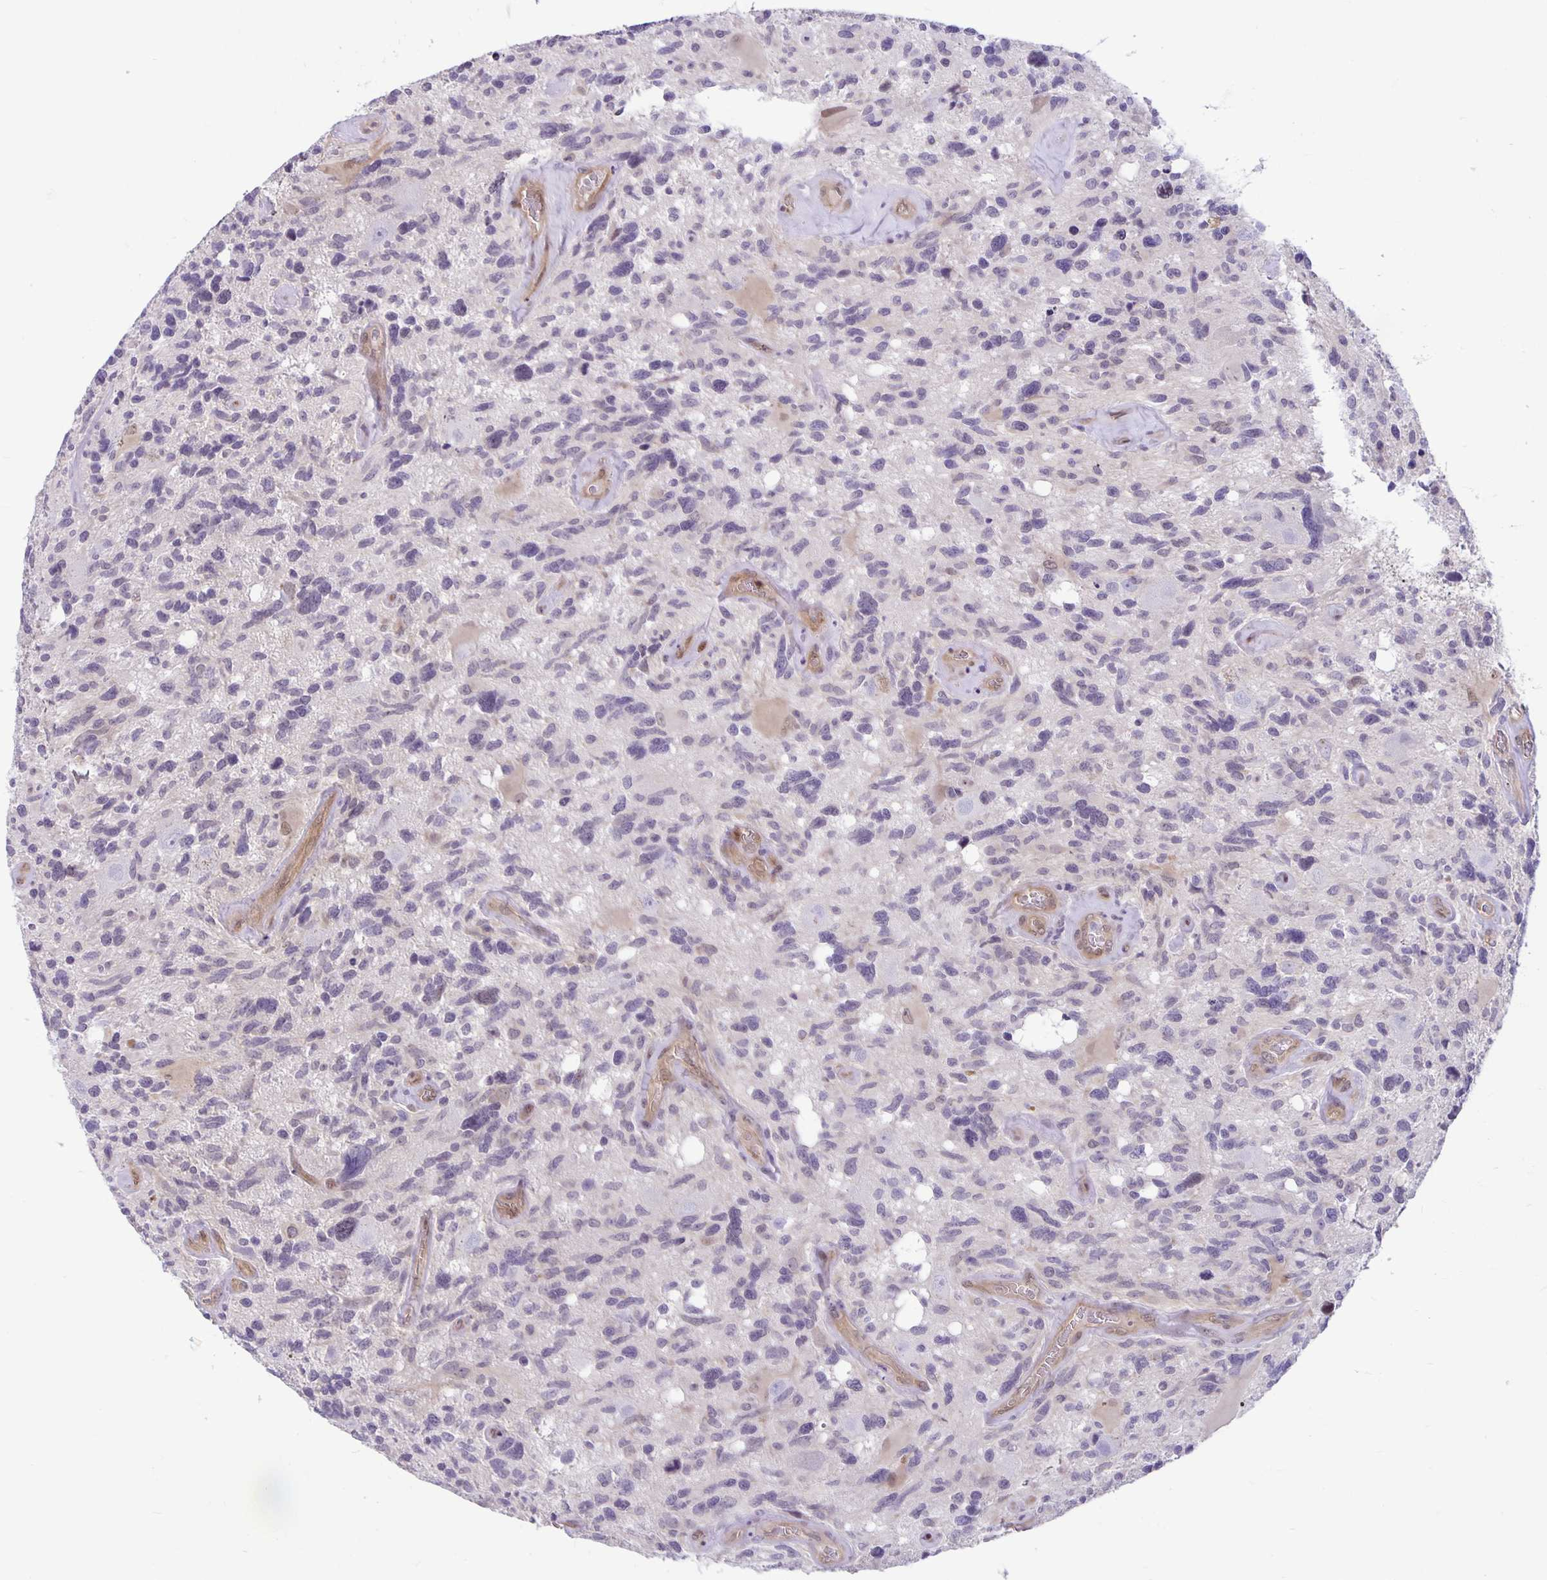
{"staining": {"intensity": "negative", "quantity": "none", "location": "none"}, "tissue": "glioma", "cell_type": "Tumor cells", "image_type": "cancer", "snomed": [{"axis": "morphology", "description": "Glioma, malignant, High grade"}, {"axis": "topography", "description": "Brain"}], "caption": "Malignant high-grade glioma was stained to show a protein in brown. There is no significant expression in tumor cells. (Brightfield microscopy of DAB immunohistochemistry (IHC) at high magnification).", "gene": "TAX1BP3", "patient": {"sex": "male", "age": 49}}